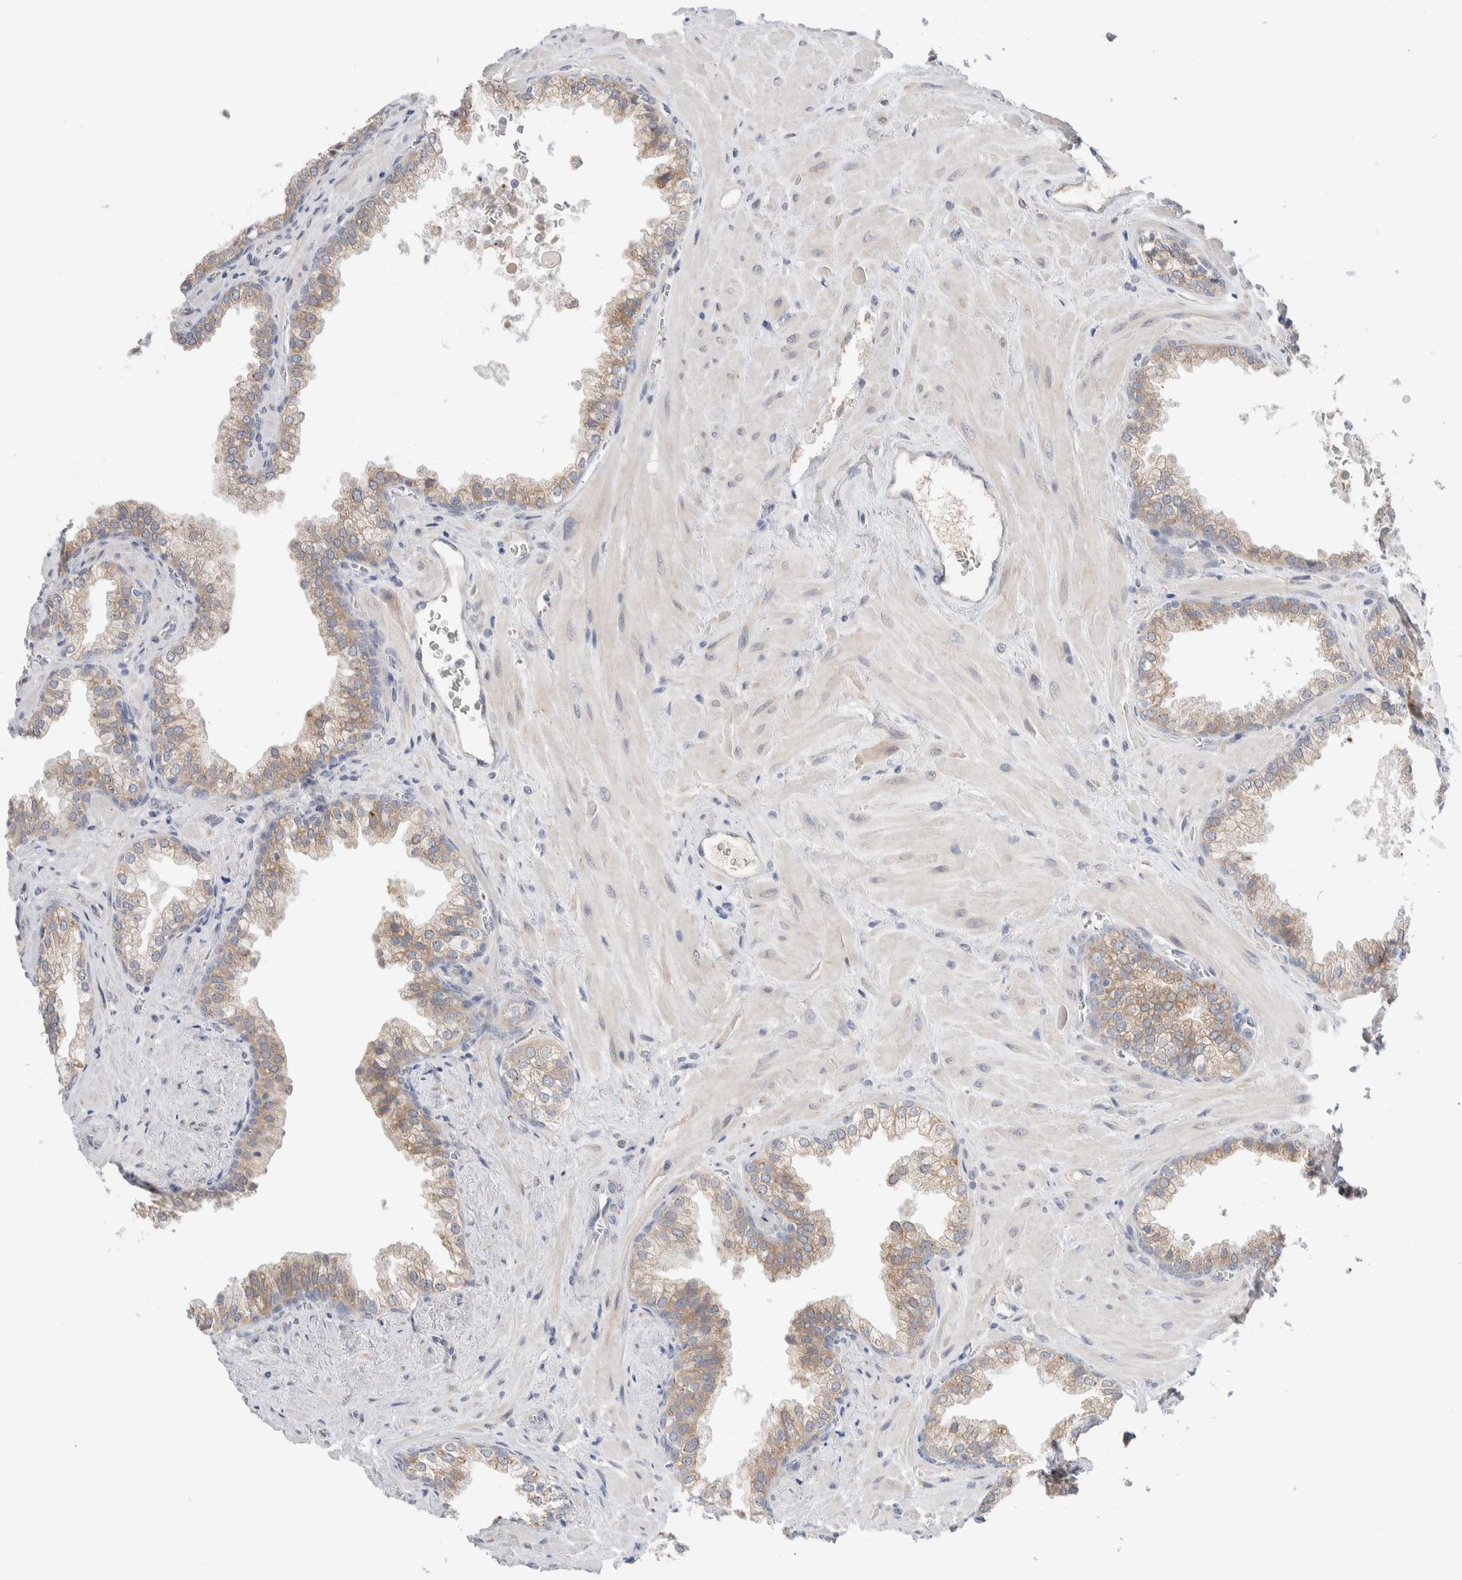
{"staining": {"intensity": "weak", "quantity": ">75%", "location": "cytoplasmic/membranous"}, "tissue": "prostate cancer", "cell_type": "Tumor cells", "image_type": "cancer", "snomed": [{"axis": "morphology", "description": "Adenocarcinoma, Low grade"}, {"axis": "topography", "description": "Prostate"}], "caption": "Immunohistochemical staining of human prostate cancer reveals low levels of weak cytoplasmic/membranous expression in approximately >75% of tumor cells.", "gene": "RUSF1", "patient": {"sex": "male", "age": 71}}